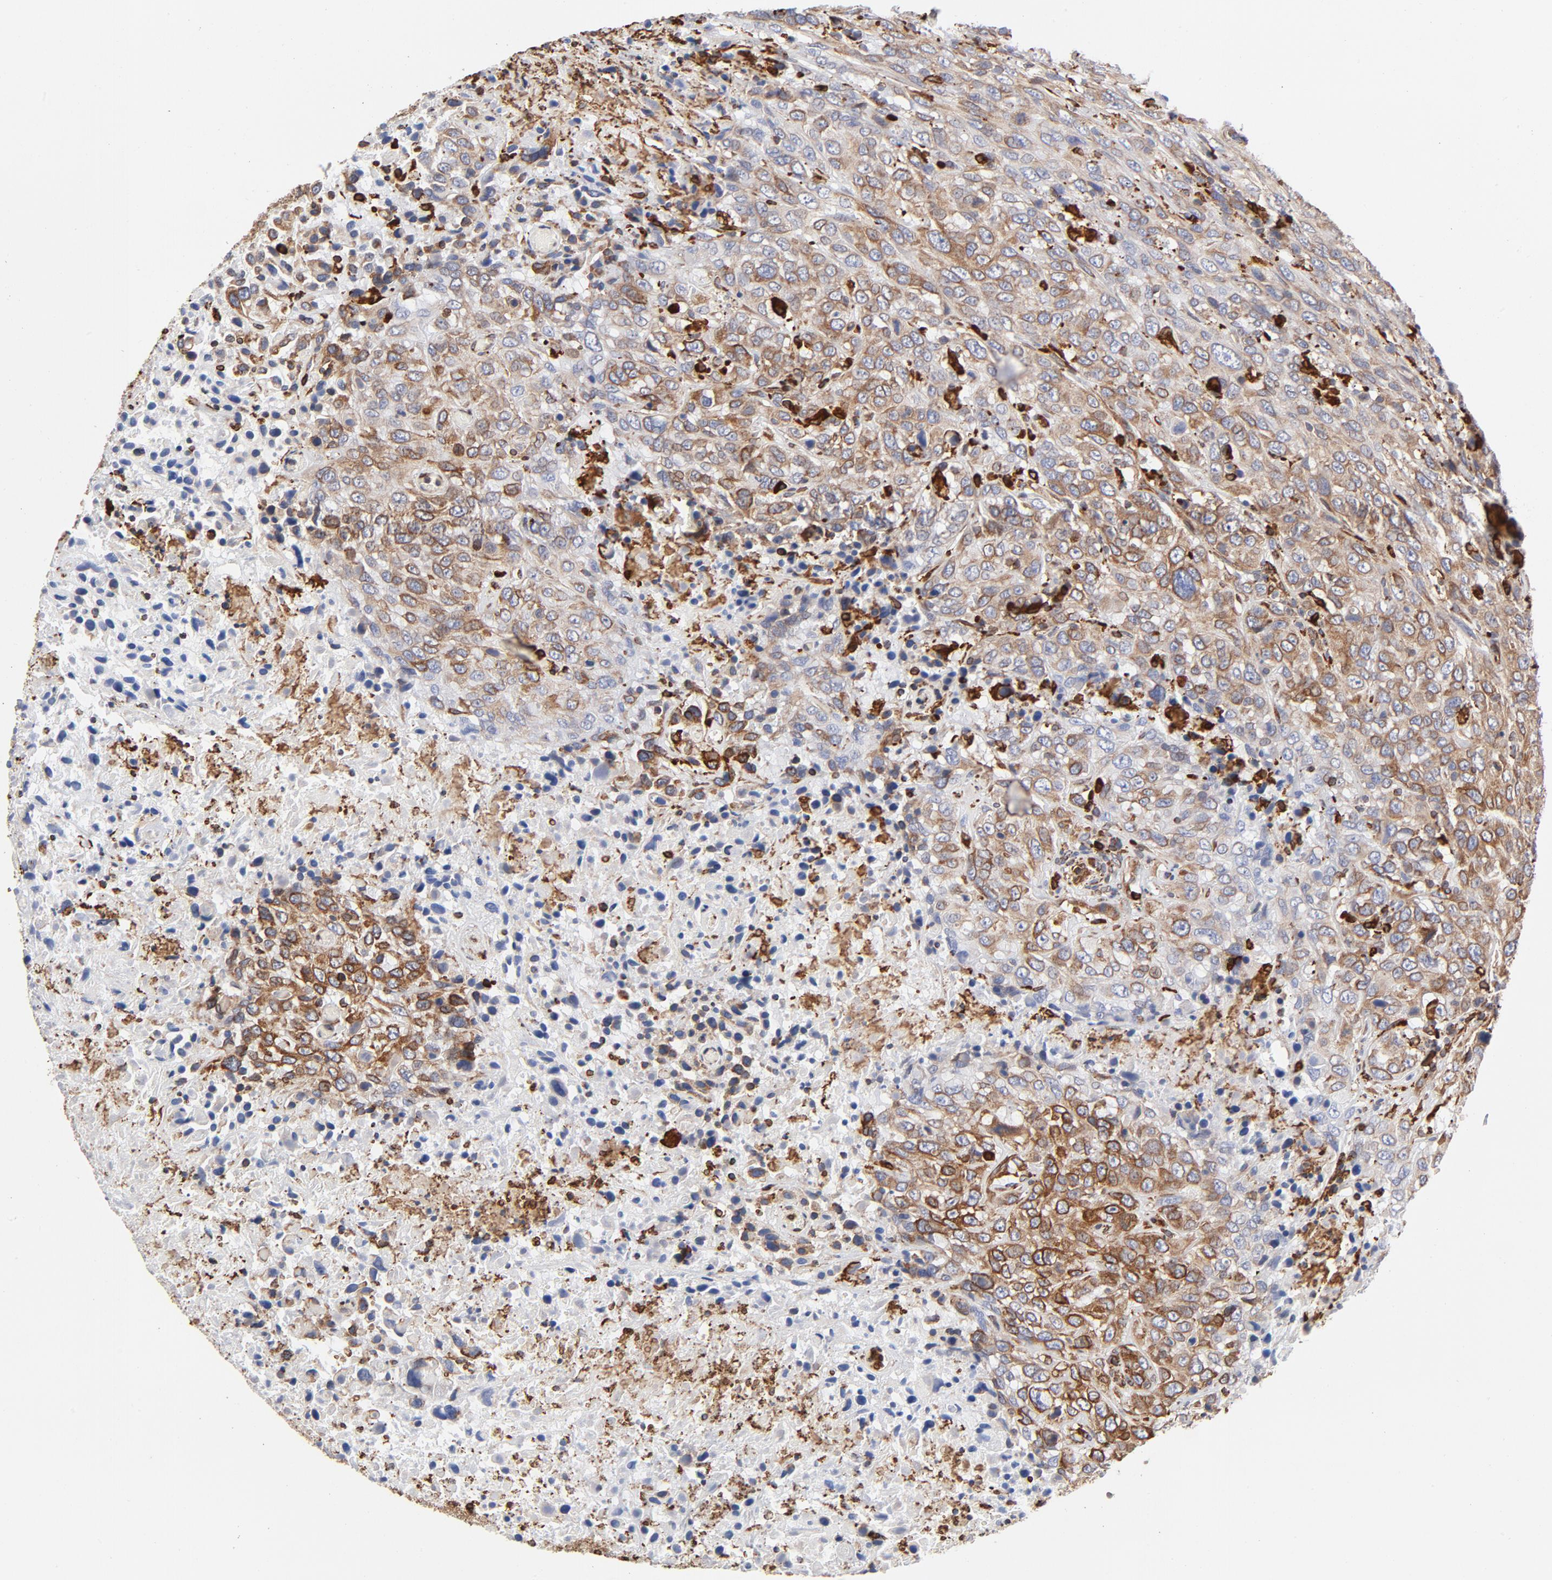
{"staining": {"intensity": "moderate", "quantity": ">75%", "location": "cytoplasmic/membranous"}, "tissue": "urothelial cancer", "cell_type": "Tumor cells", "image_type": "cancer", "snomed": [{"axis": "morphology", "description": "Urothelial carcinoma, High grade"}, {"axis": "topography", "description": "Urinary bladder"}], "caption": "Urothelial cancer stained with DAB (3,3'-diaminobenzidine) immunohistochemistry displays medium levels of moderate cytoplasmic/membranous positivity in approximately >75% of tumor cells.", "gene": "CANX", "patient": {"sex": "male", "age": 61}}